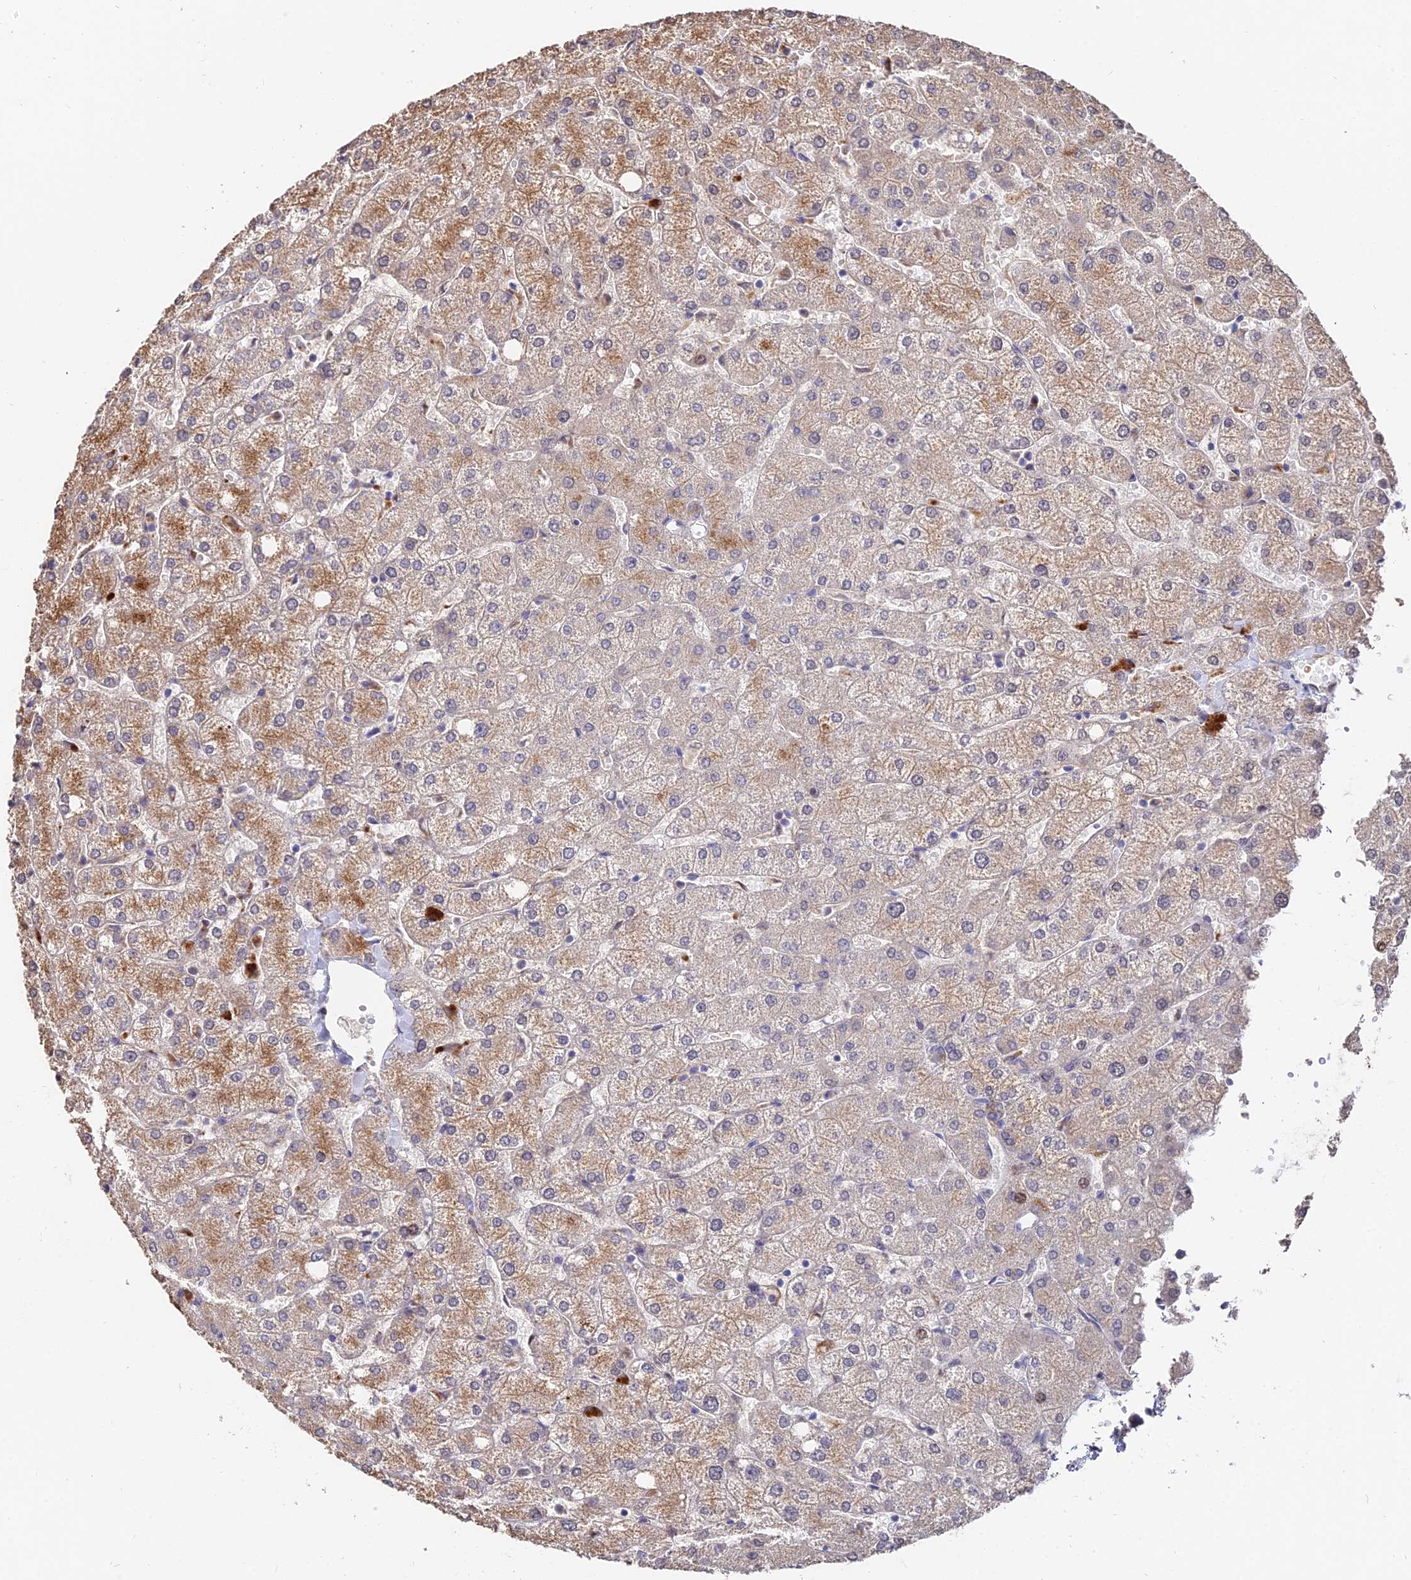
{"staining": {"intensity": "weak", "quantity": "<25%", "location": "cytoplasmic/membranous"}, "tissue": "liver", "cell_type": "Cholangiocytes", "image_type": "normal", "snomed": [{"axis": "morphology", "description": "Normal tissue, NOS"}, {"axis": "topography", "description": "Liver"}], "caption": "There is no significant expression in cholangiocytes of liver. Brightfield microscopy of IHC stained with DAB (3,3'-diaminobenzidine) (brown) and hematoxylin (blue), captured at high magnification.", "gene": "ACTR5", "patient": {"sex": "female", "age": 54}}